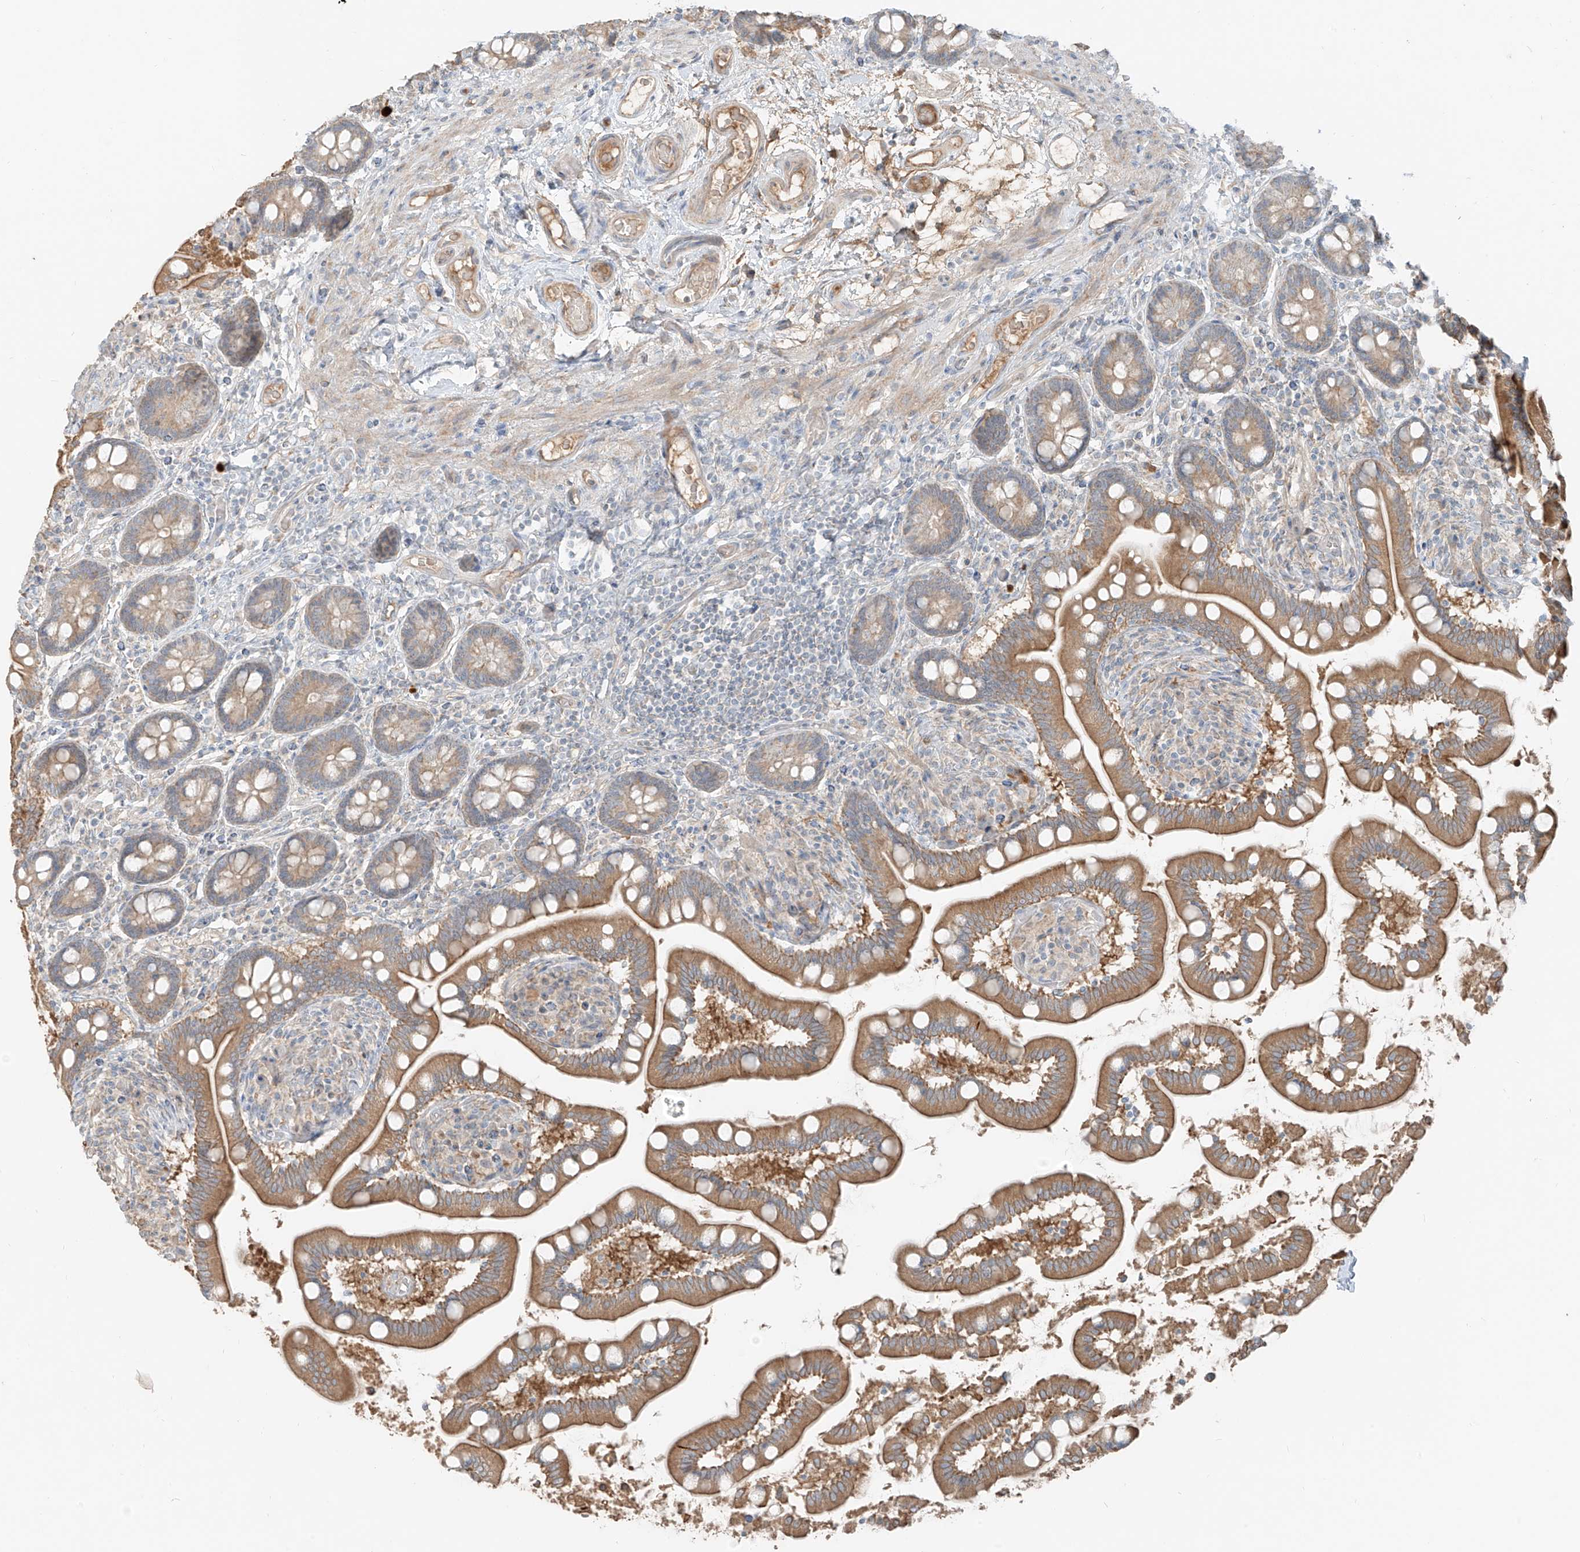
{"staining": {"intensity": "moderate", "quantity": ">75%", "location": "cytoplasmic/membranous"}, "tissue": "small intestine", "cell_type": "Glandular cells", "image_type": "normal", "snomed": [{"axis": "morphology", "description": "Normal tissue, NOS"}, {"axis": "topography", "description": "Small intestine"}], "caption": "Immunohistochemical staining of benign human small intestine shows moderate cytoplasmic/membranous protein staining in approximately >75% of glandular cells. Using DAB (3,3'-diaminobenzidine) (brown) and hematoxylin (blue) stains, captured at high magnification using brightfield microscopy.", "gene": "FSTL1", "patient": {"sex": "female", "age": 64}}